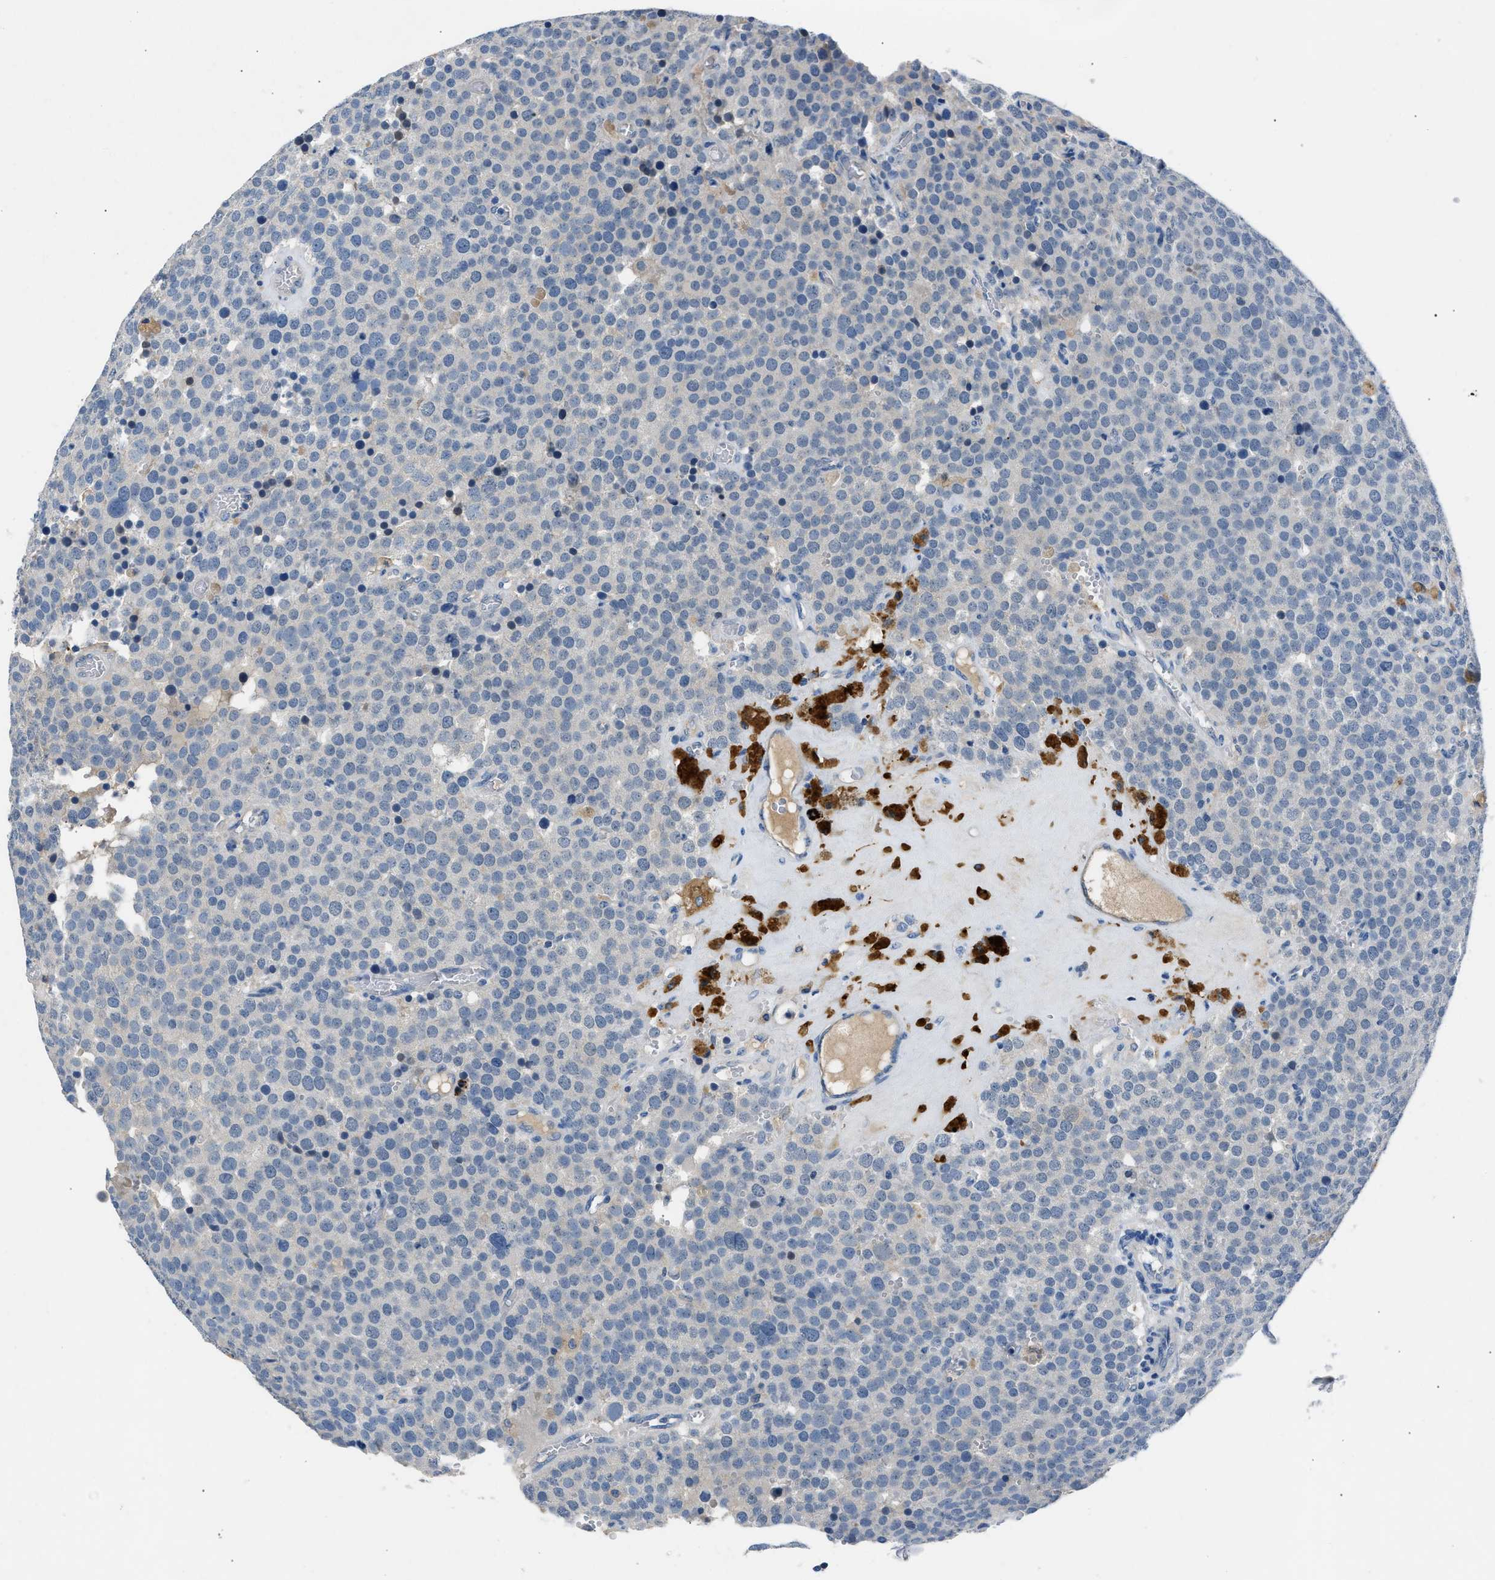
{"staining": {"intensity": "negative", "quantity": "none", "location": "none"}, "tissue": "testis cancer", "cell_type": "Tumor cells", "image_type": "cancer", "snomed": [{"axis": "morphology", "description": "Normal tissue, NOS"}, {"axis": "morphology", "description": "Seminoma, NOS"}, {"axis": "topography", "description": "Testis"}], "caption": "The immunohistochemistry image has no significant expression in tumor cells of testis cancer (seminoma) tissue. (Brightfield microscopy of DAB (3,3'-diaminobenzidine) immunohistochemistry at high magnification).", "gene": "DNAAF5", "patient": {"sex": "male", "age": 71}}